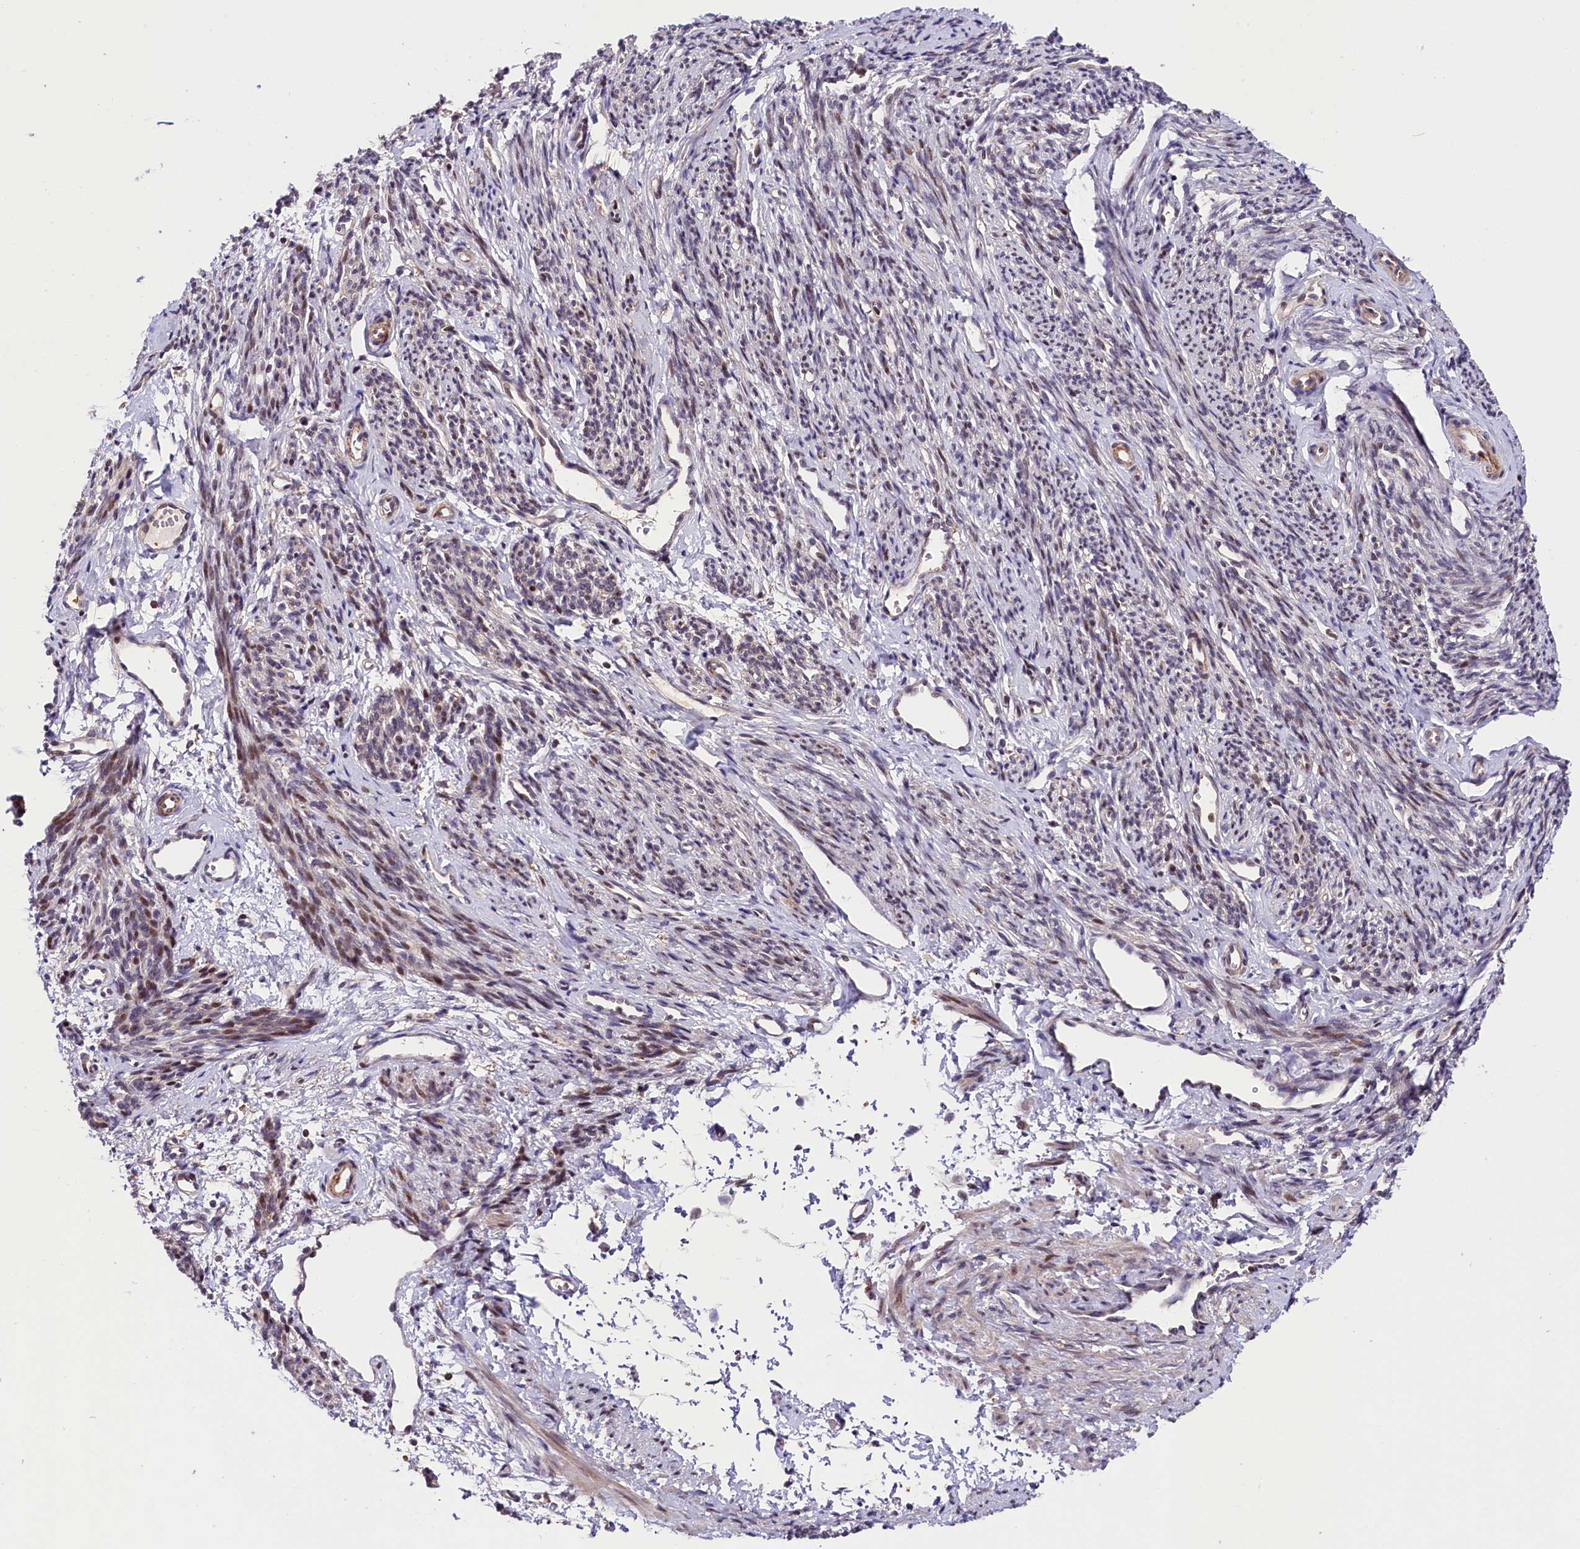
{"staining": {"intensity": "weak", "quantity": "<25%", "location": "cytoplasmic/membranous"}, "tissue": "smooth muscle", "cell_type": "Smooth muscle cells", "image_type": "normal", "snomed": [{"axis": "morphology", "description": "Normal tissue, NOS"}, {"axis": "topography", "description": "Smooth muscle"}, {"axis": "topography", "description": "Uterus"}], "caption": "High power microscopy histopathology image of an immunohistochemistry (IHC) micrograph of unremarkable smooth muscle, revealing no significant positivity in smooth muscle cells.", "gene": "CACNA1H", "patient": {"sex": "female", "age": 59}}